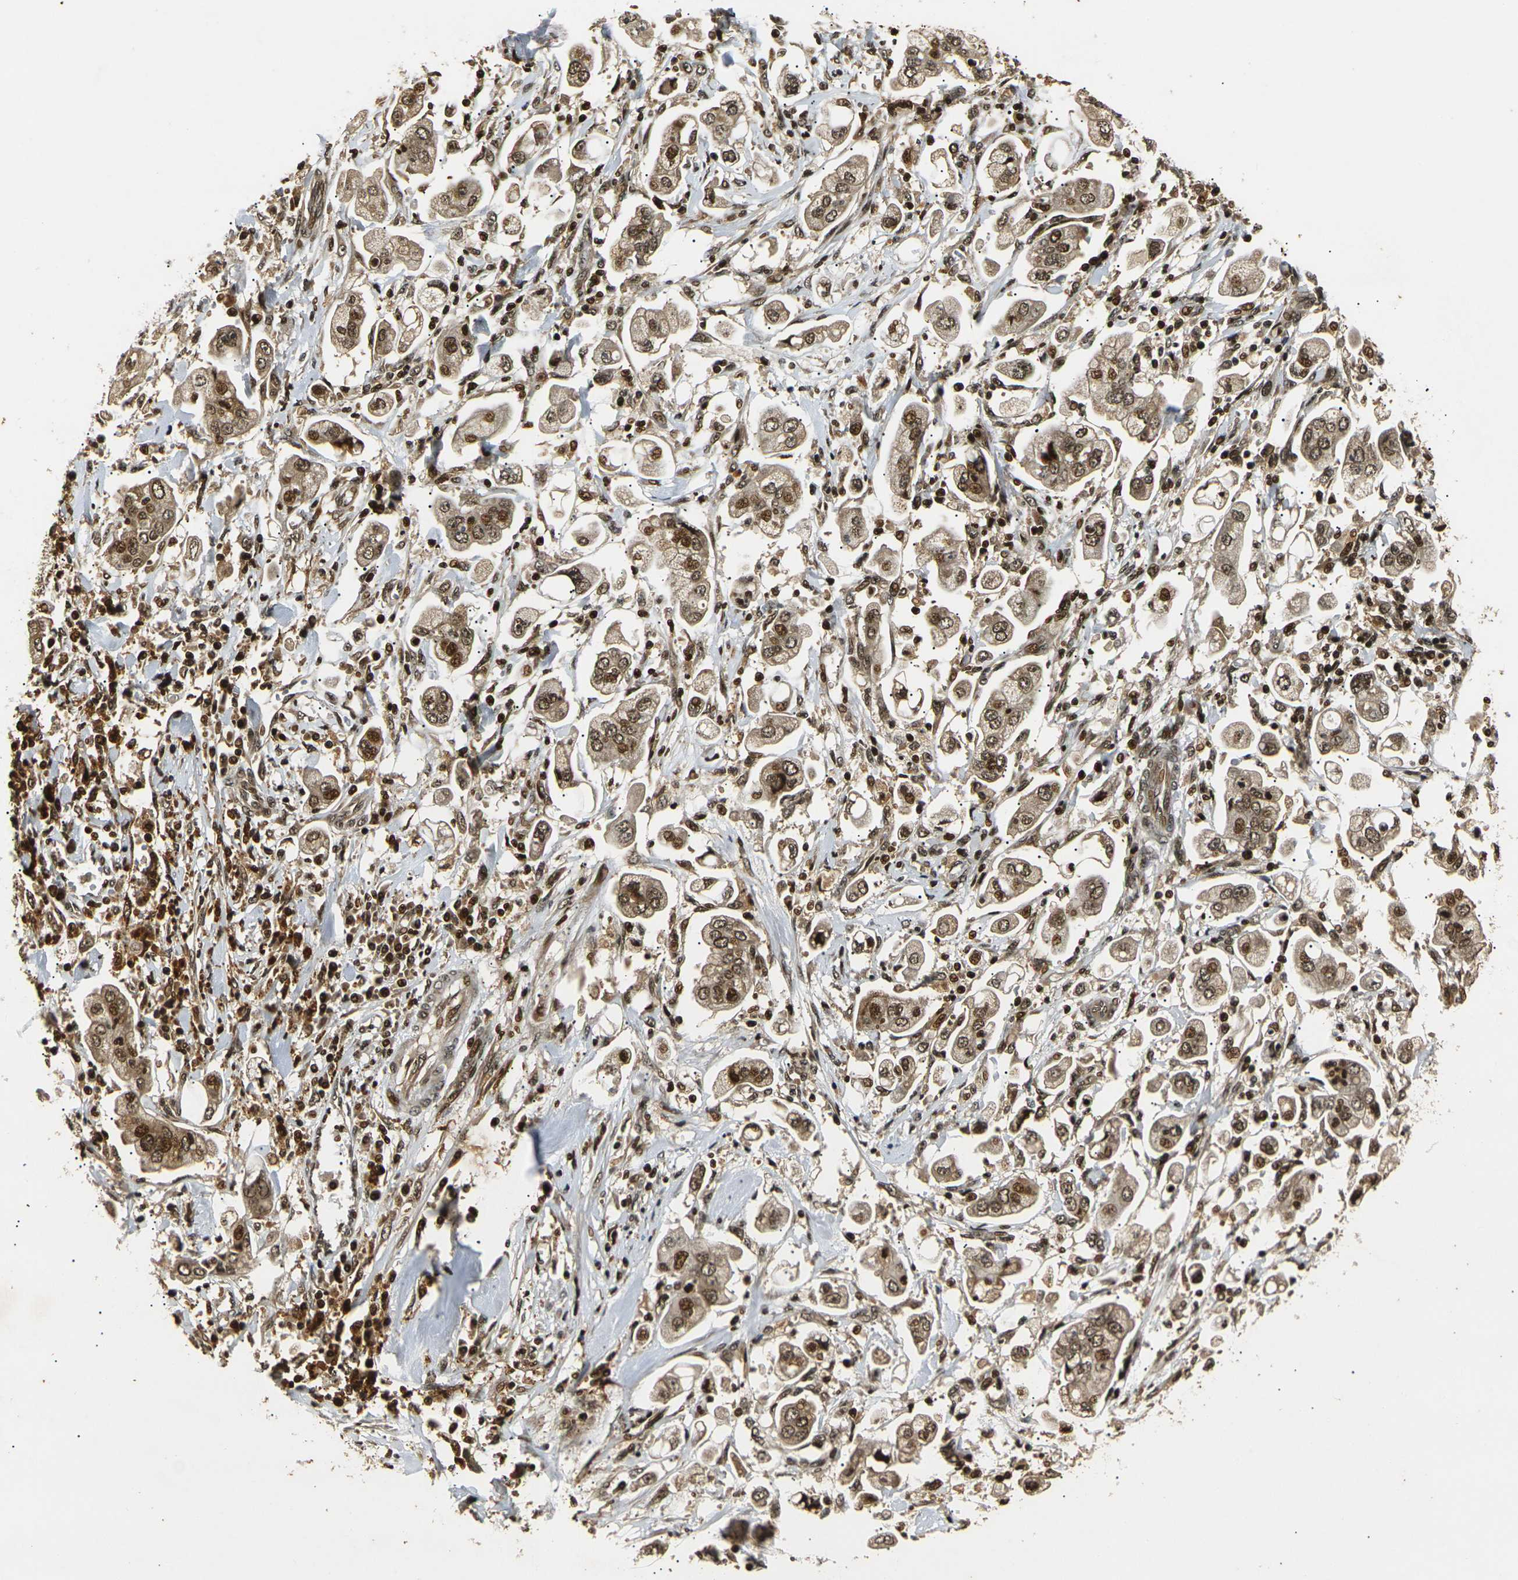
{"staining": {"intensity": "moderate", "quantity": ">75%", "location": "cytoplasmic/membranous,nuclear"}, "tissue": "stomach cancer", "cell_type": "Tumor cells", "image_type": "cancer", "snomed": [{"axis": "morphology", "description": "Adenocarcinoma, NOS"}, {"axis": "topography", "description": "Stomach"}], "caption": "An image of adenocarcinoma (stomach) stained for a protein shows moderate cytoplasmic/membranous and nuclear brown staining in tumor cells.", "gene": "ACTL6A", "patient": {"sex": "male", "age": 62}}